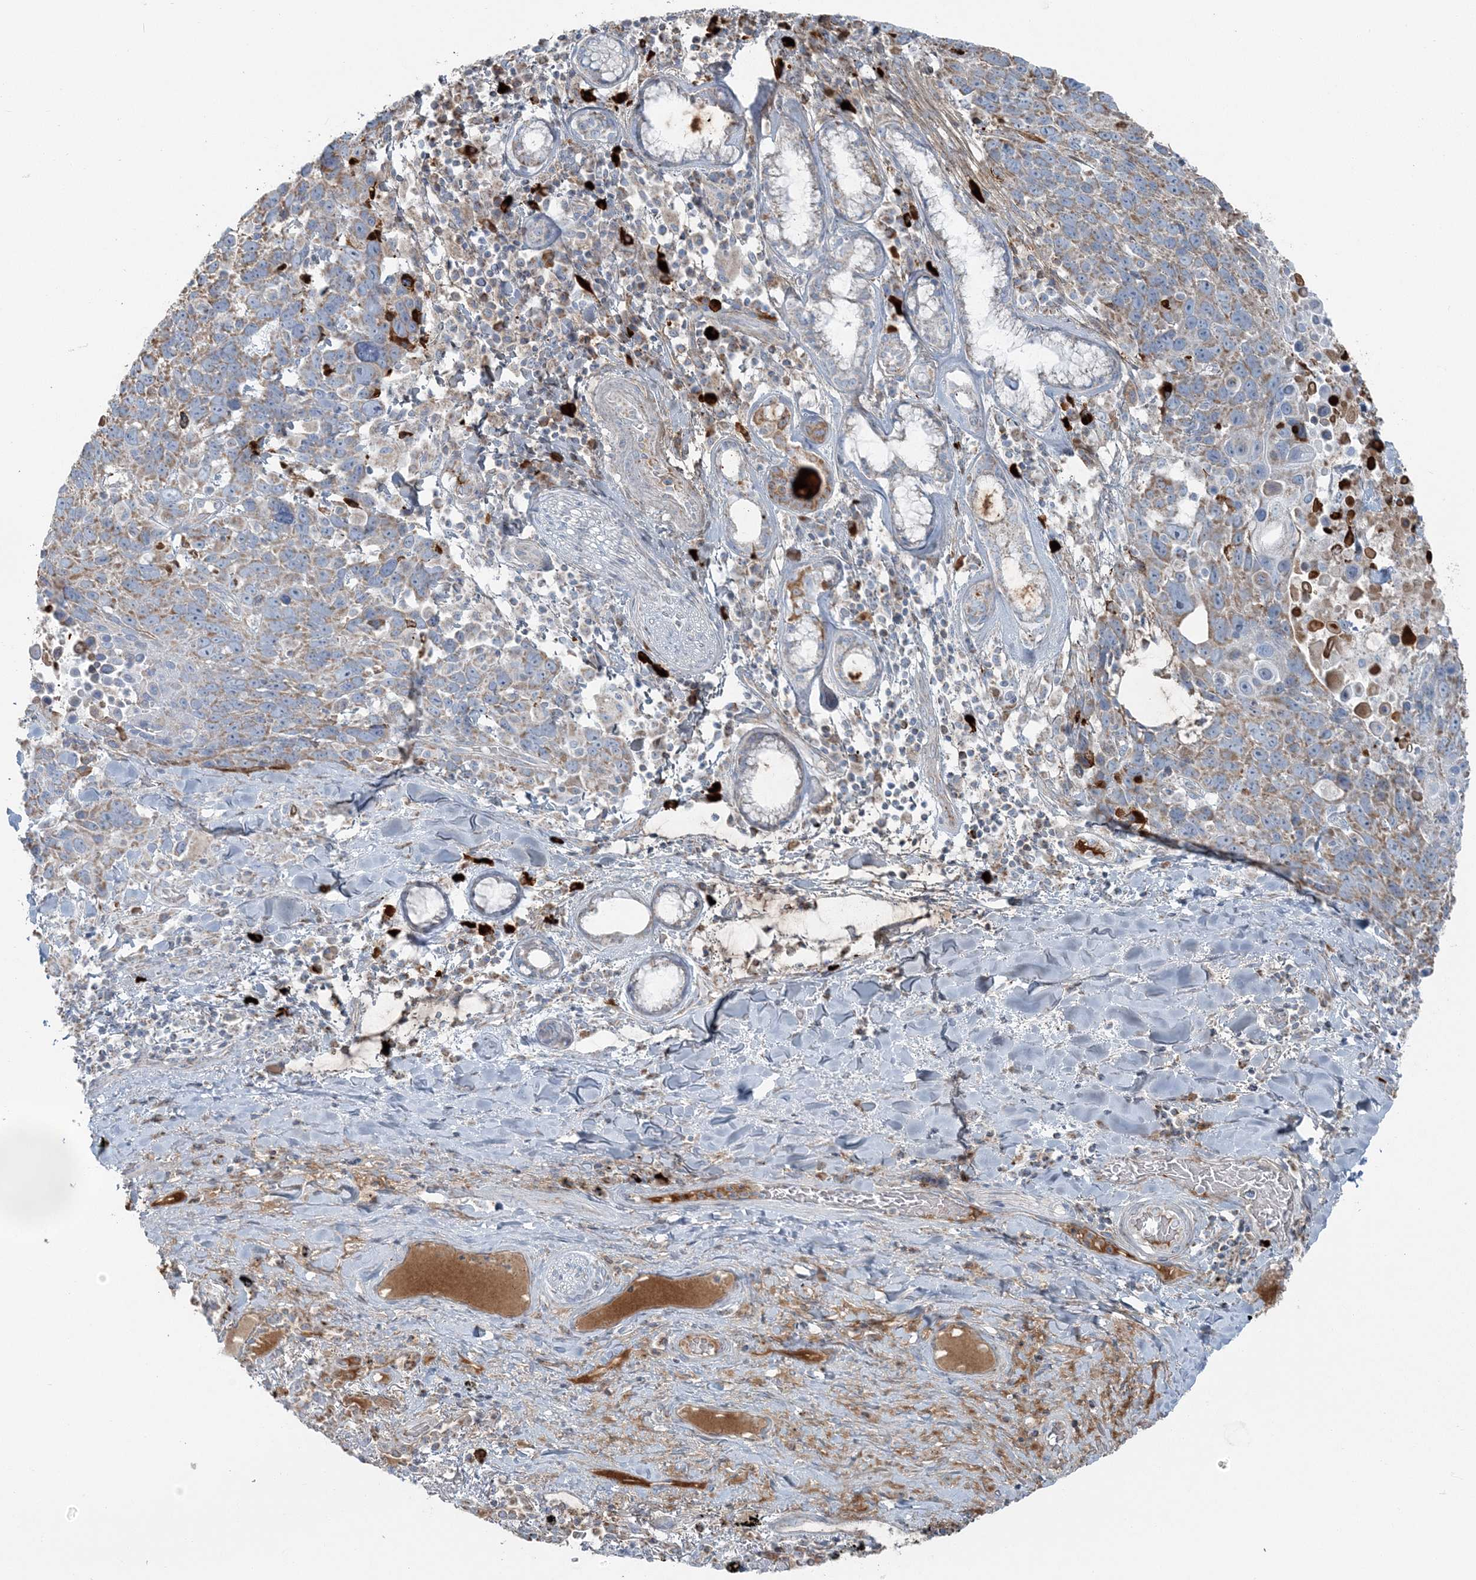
{"staining": {"intensity": "moderate", "quantity": "25%-75%", "location": "cytoplasmic/membranous"}, "tissue": "lung cancer", "cell_type": "Tumor cells", "image_type": "cancer", "snomed": [{"axis": "morphology", "description": "Squamous cell carcinoma, NOS"}, {"axis": "topography", "description": "Lung"}], "caption": "IHC image of human squamous cell carcinoma (lung) stained for a protein (brown), which demonstrates medium levels of moderate cytoplasmic/membranous staining in approximately 25%-75% of tumor cells.", "gene": "SLC22A16", "patient": {"sex": "male", "age": 66}}